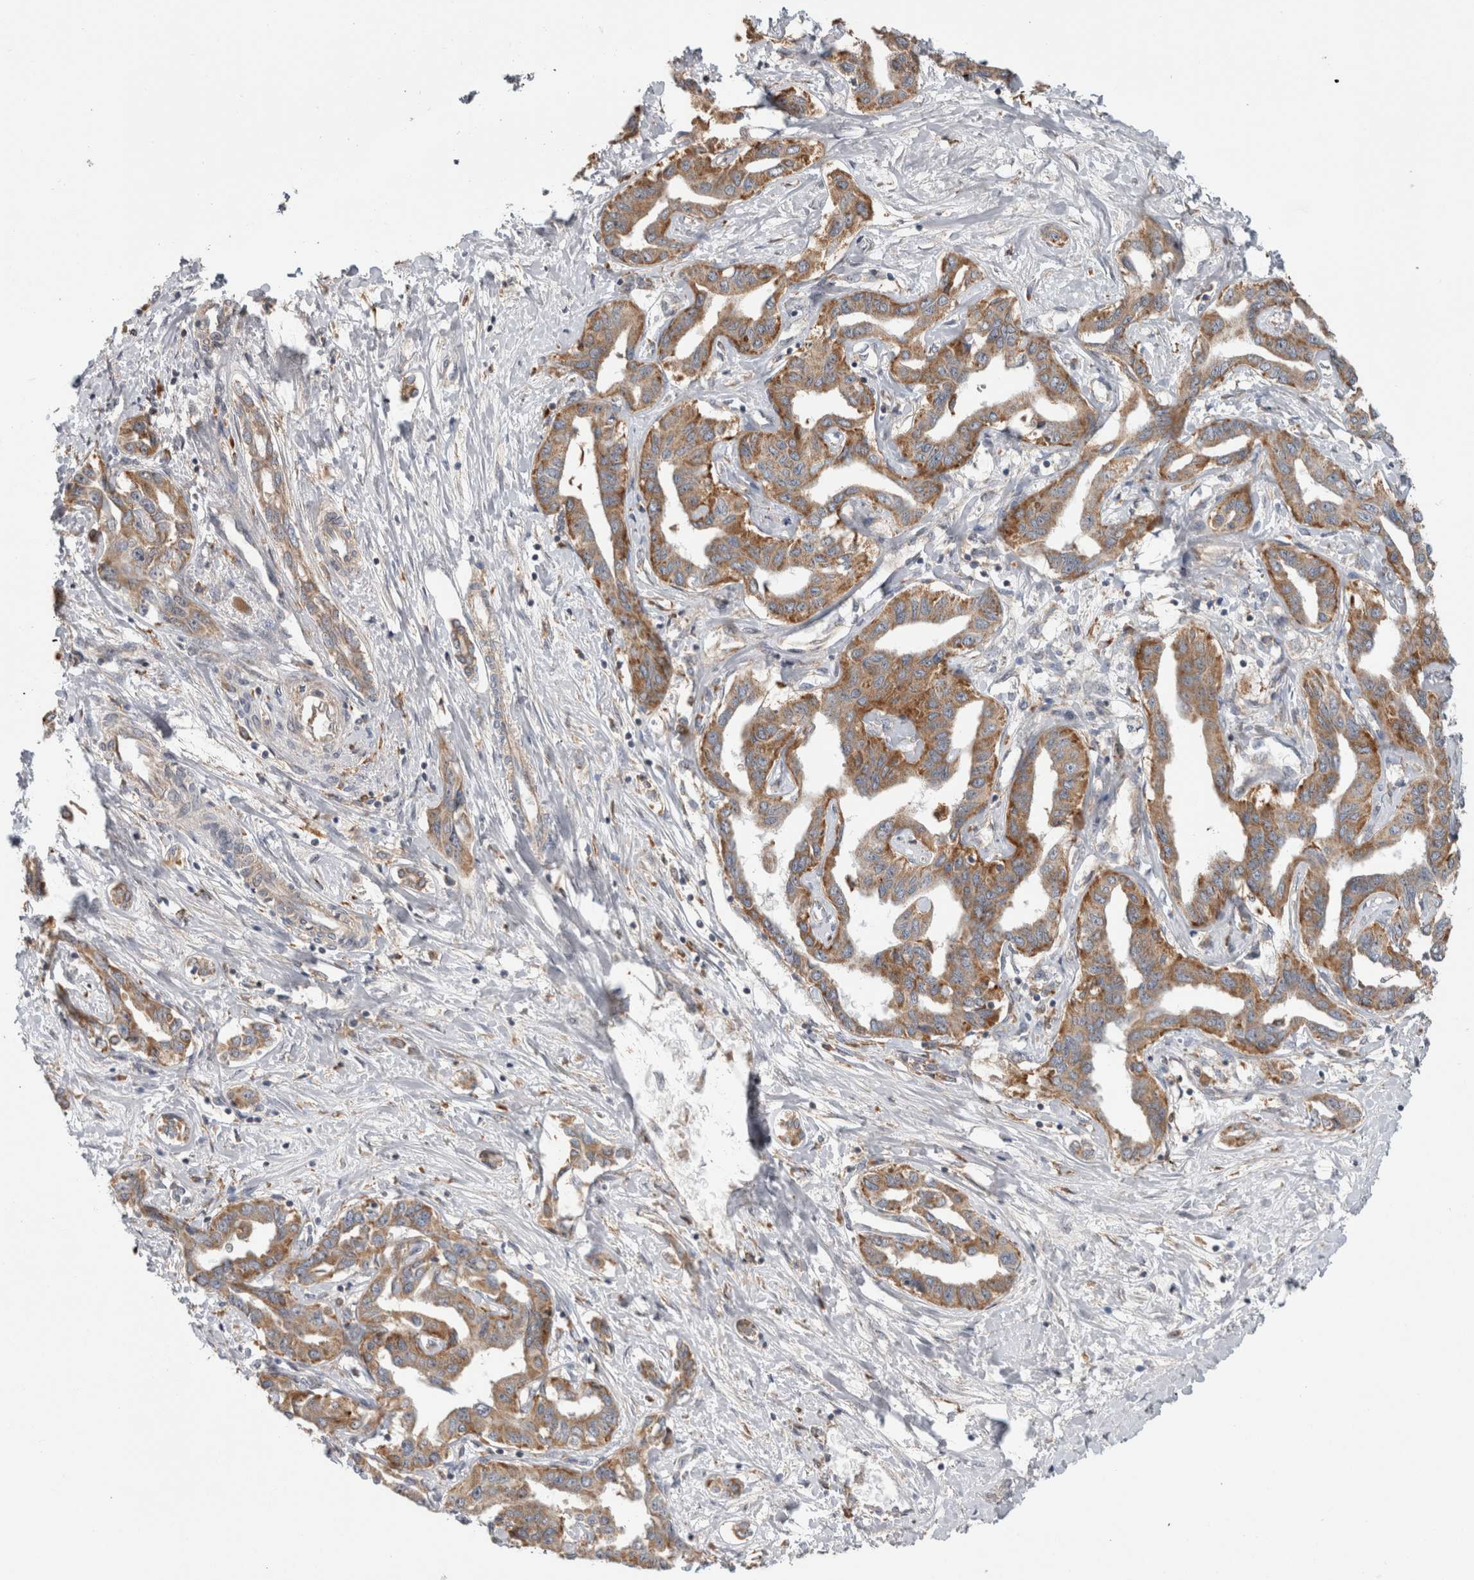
{"staining": {"intensity": "moderate", "quantity": ">75%", "location": "cytoplasmic/membranous"}, "tissue": "liver cancer", "cell_type": "Tumor cells", "image_type": "cancer", "snomed": [{"axis": "morphology", "description": "Cholangiocarcinoma"}, {"axis": "topography", "description": "Liver"}], "caption": "A medium amount of moderate cytoplasmic/membranous positivity is identified in approximately >75% of tumor cells in liver cancer (cholangiocarcinoma) tissue. (DAB (3,3'-diaminobenzidine) IHC with brightfield microscopy, high magnification).", "gene": "ADGRL3", "patient": {"sex": "male", "age": 59}}